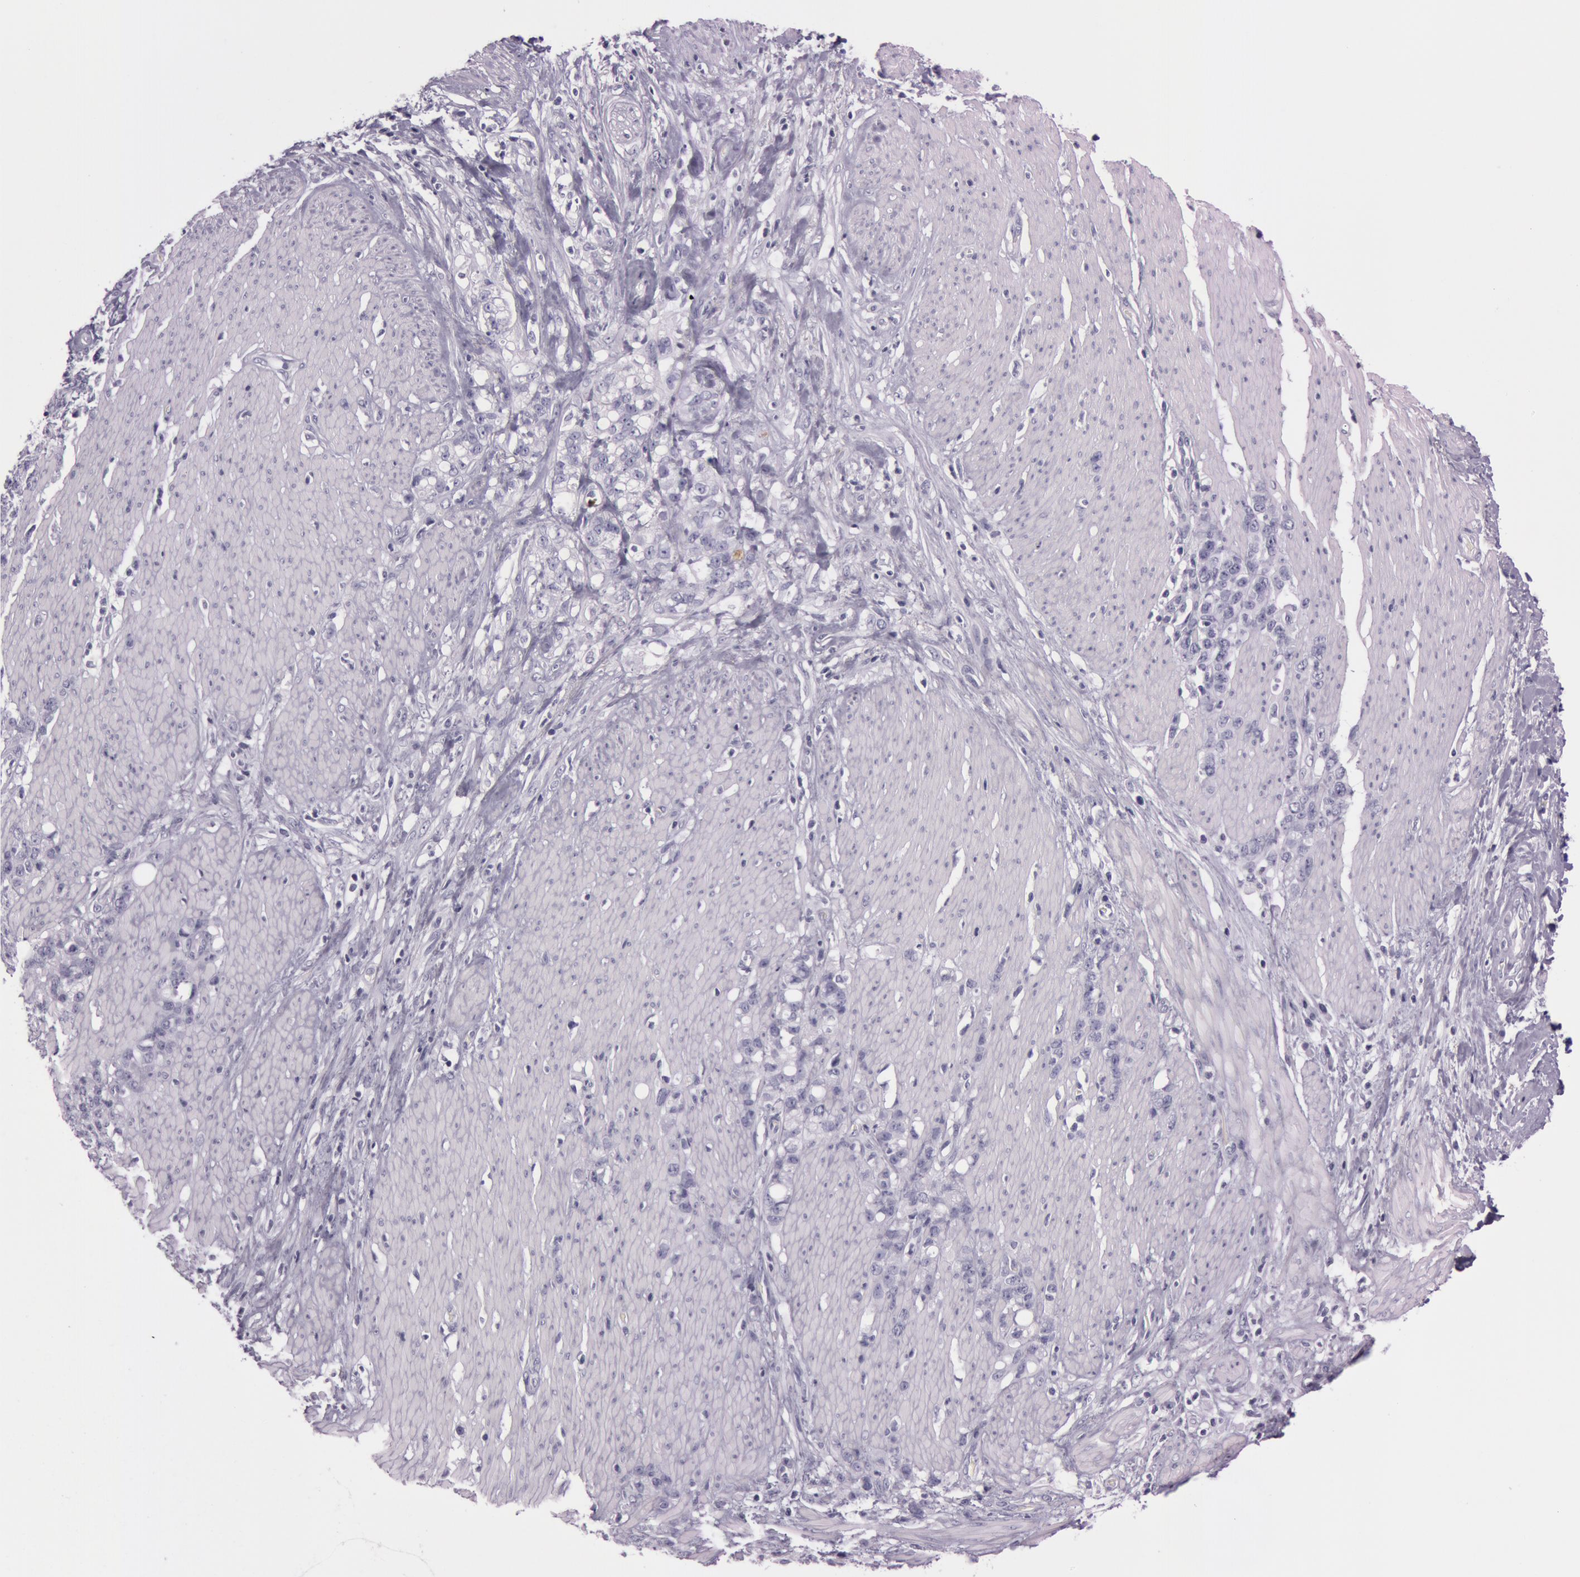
{"staining": {"intensity": "negative", "quantity": "none", "location": "none"}, "tissue": "stomach cancer", "cell_type": "Tumor cells", "image_type": "cancer", "snomed": [{"axis": "morphology", "description": "Adenocarcinoma, NOS"}, {"axis": "topography", "description": "Stomach, lower"}], "caption": "Immunohistochemistry photomicrograph of human stomach cancer stained for a protein (brown), which displays no expression in tumor cells.", "gene": "FOLH1", "patient": {"sex": "male", "age": 88}}